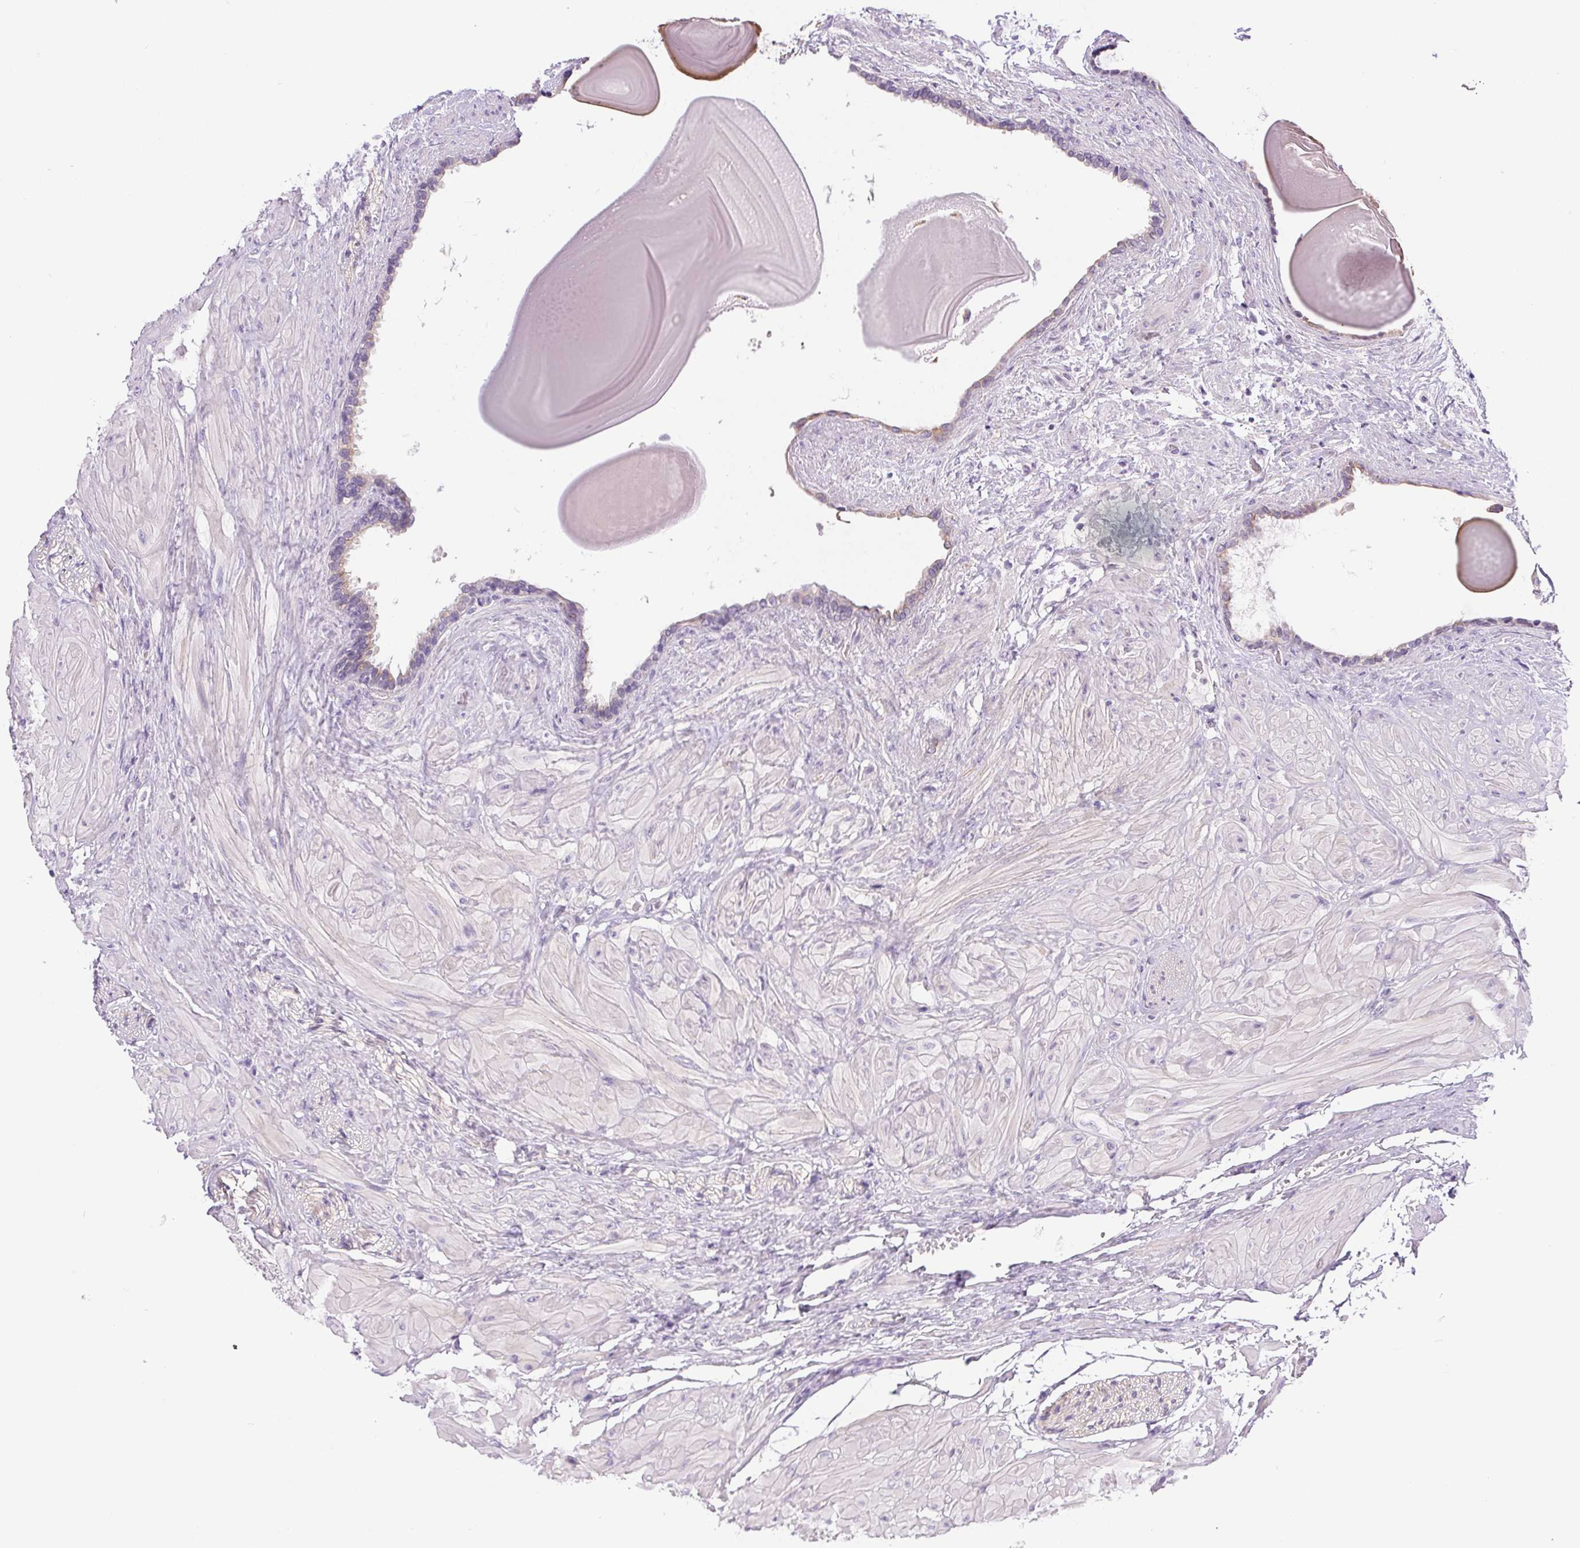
{"staining": {"intensity": "negative", "quantity": "none", "location": "none"}, "tissue": "seminal vesicle", "cell_type": "Glandular cells", "image_type": "normal", "snomed": [{"axis": "morphology", "description": "Normal tissue, NOS"}, {"axis": "topography", "description": "Seminal veicle"}], "caption": "This is an IHC image of normal human seminal vesicle. There is no positivity in glandular cells.", "gene": "SLC17A7", "patient": {"sex": "male", "age": 57}}